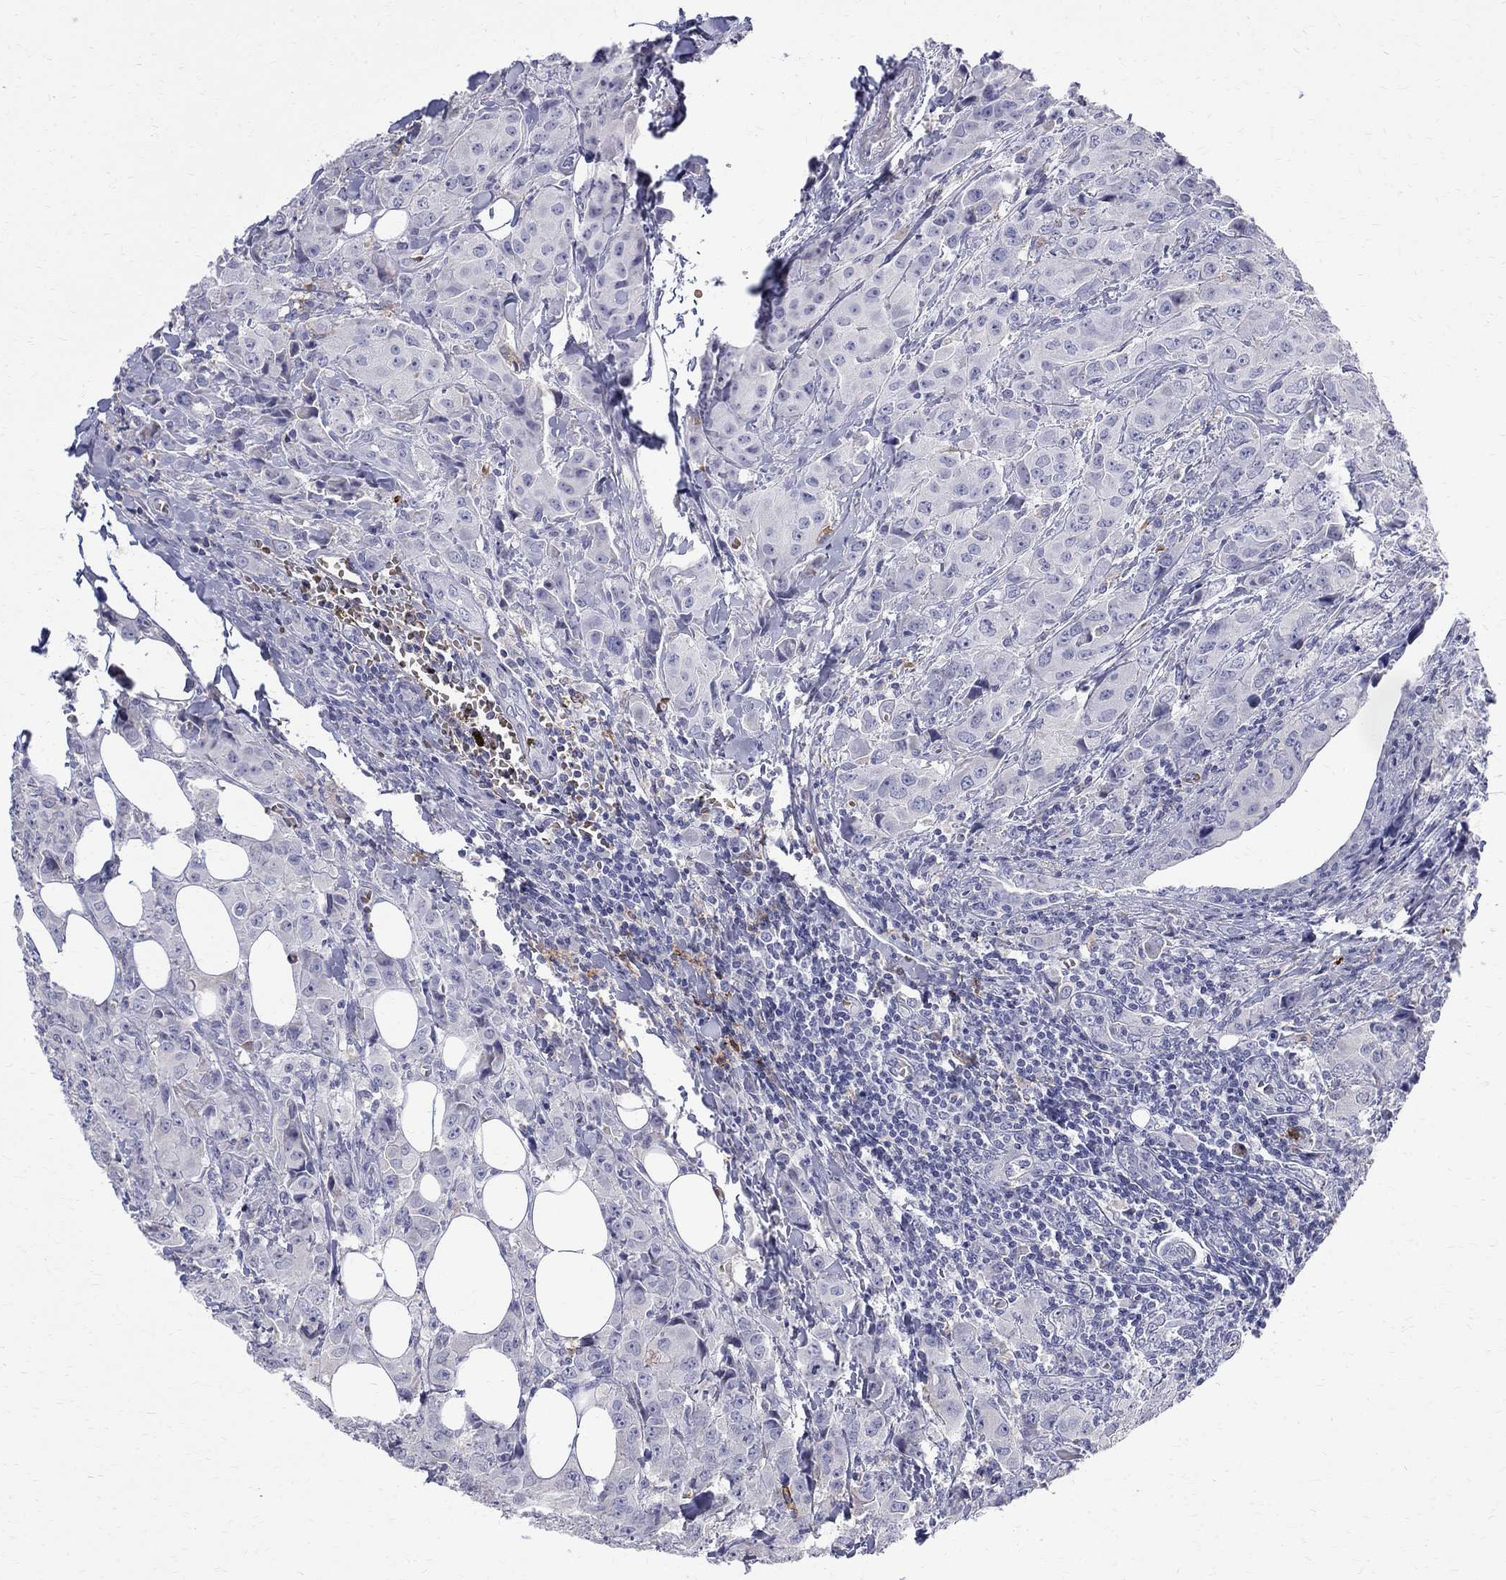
{"staining": {"intensity": "negative", "quantity": "none", "location": "none"}, "tissue": "breast cancer", "cell_type": "Tumor cells", "image_type": "cancer", "snomed": [{"axis": "morphology", "description": "Duct carcinoma"}, {"axis": "topography", "description": "Breast"}], "caption": "The immunohistochemistry photomicrograph has no significant positivity in tumor cells of intraductal carcinoma (breast) tissue.", "gene": "AGER", "patient": {"sex": "female", "age": 43}}